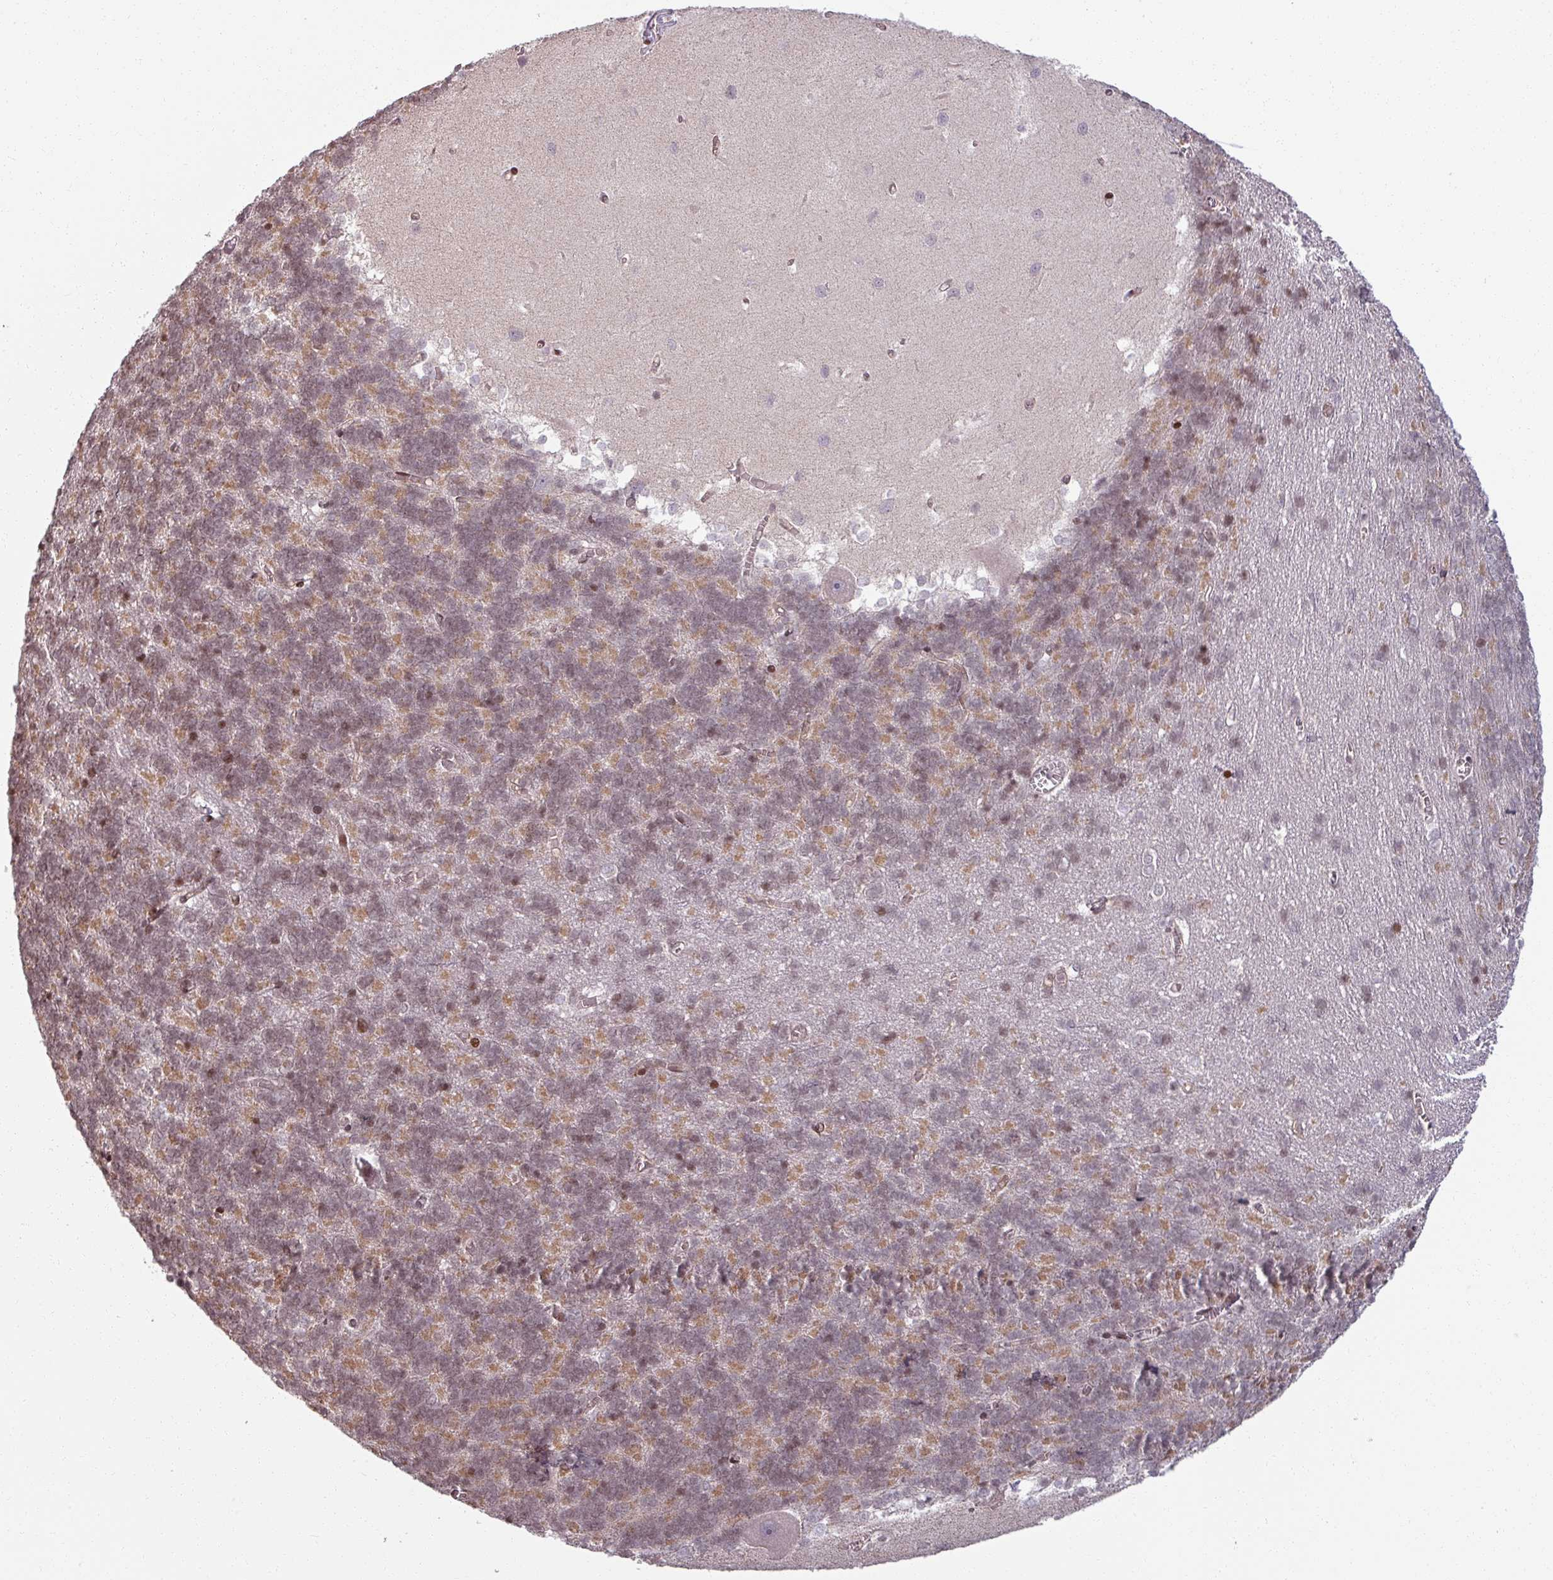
{"staining": {"intensity": "moderate", "quantity": "25%-75%", "location": "cytoplasmic/membranous,nuclear"}, "tissue": "cerebellum", "cell_type": "Cells in granular layer", "image_type": "normal", "snomed": [{"axis": "morphology", "description": "Normal tissue, NOS"}, {"axis": "topography", "description": "Cerebellum"}], "caption": "The photomicrograph reveals immunohistochemical staining of benign cerebellum. There is moderate cytoplasmic/membranous,nuclear positivity is present in about 25%-75% of cells in granular layer.", "gene": "NCOR1", "patient": {"sex": "male", "age": 37}}